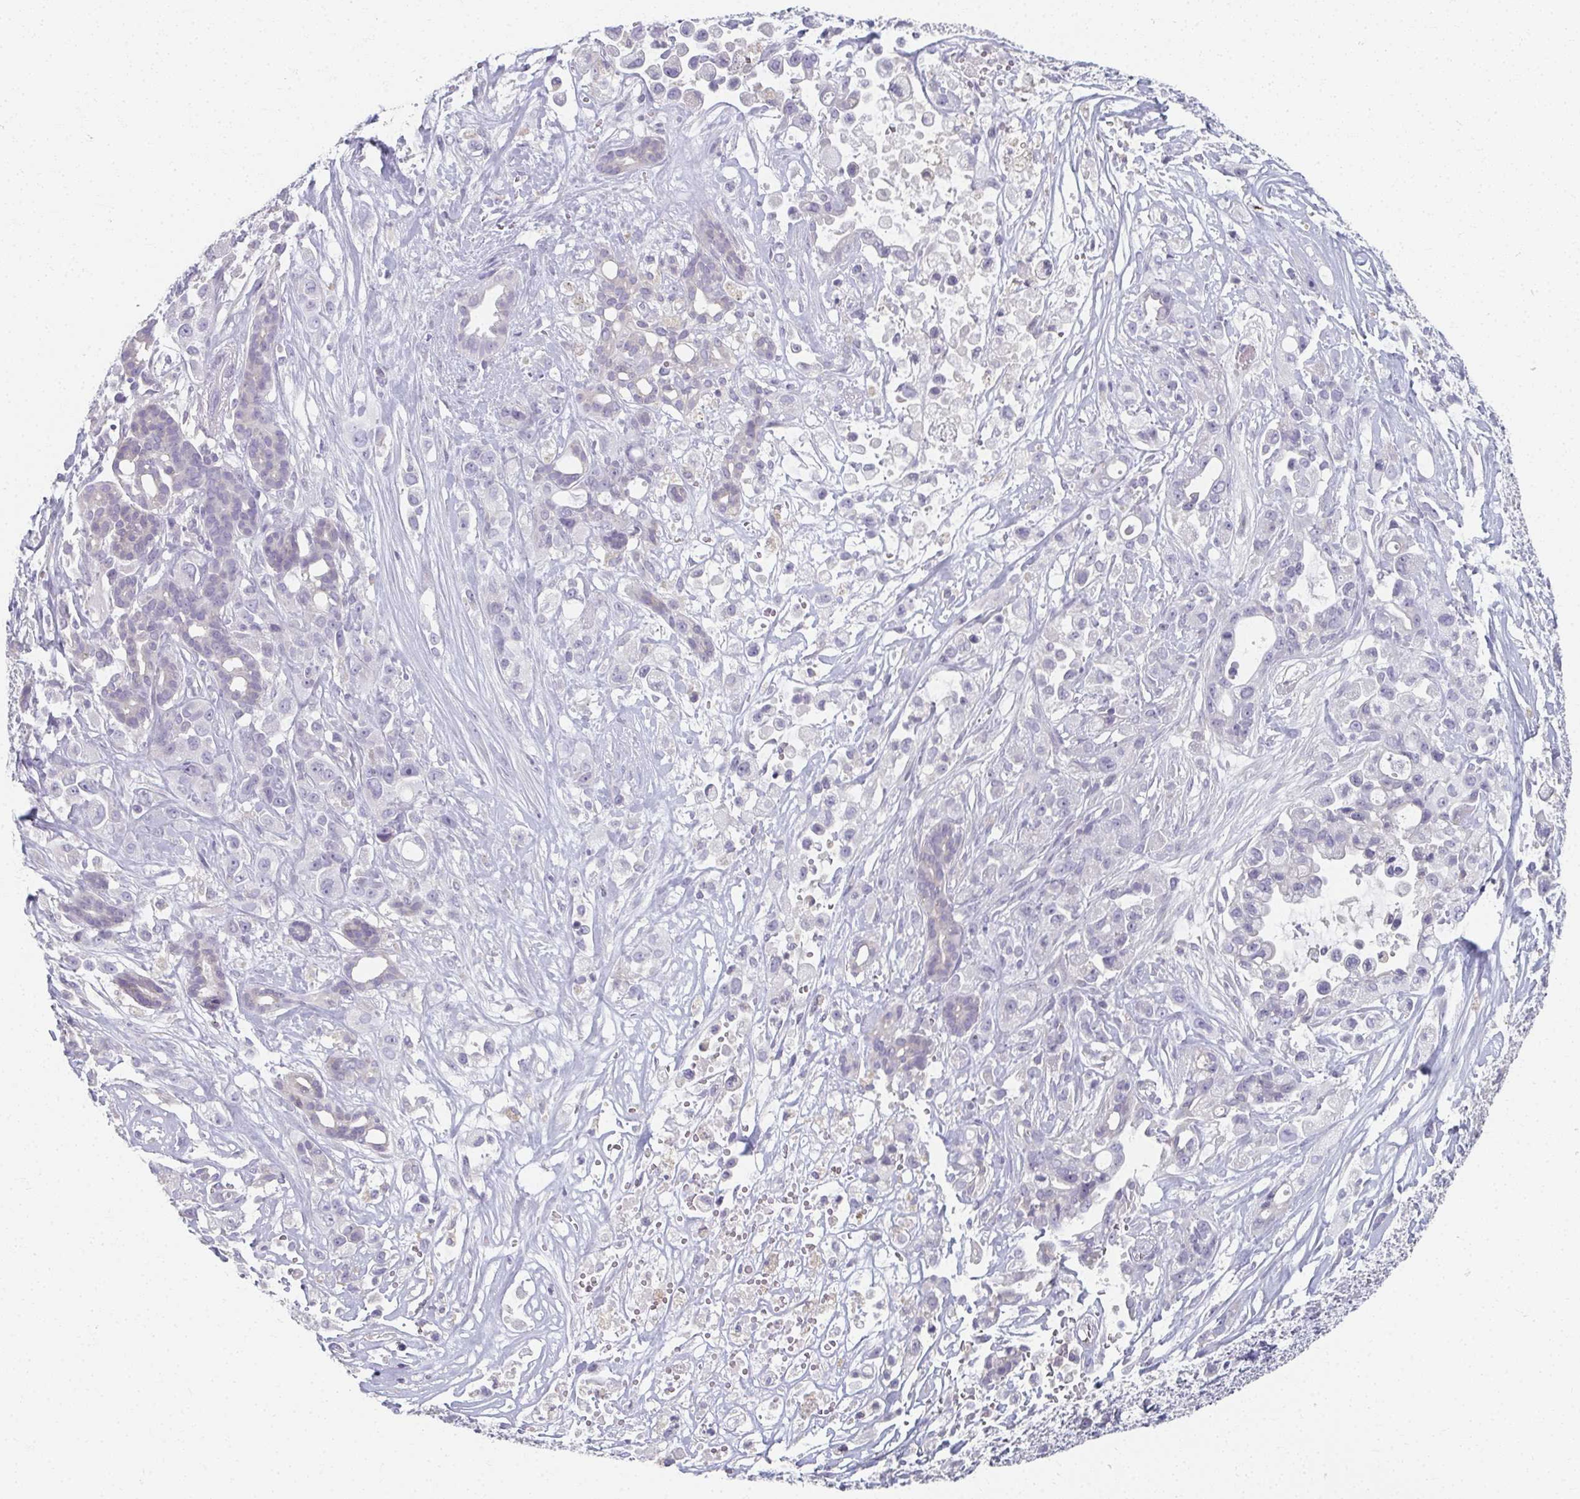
{"staining": {"intensity": "negative", "quantity": "none", "location": "none"}, "tissue": "pancreatic cancer", "cell_type": "Tumor cells", "image_type": "cancer", "snomed": [{"axis": "morphology", "description": "Adenocarcinoma, NOS"}, {"axis": "topography", "description": "Pancreas"}], "caption": "DAB (3,3'-diaminobenzidine) immunohistochemical staining of human pancreatic adenocarcinoma shows no significant positivity in tumor cells.", "gene": "CAMKV", "patient": {"sex": "male", "age": 44}}